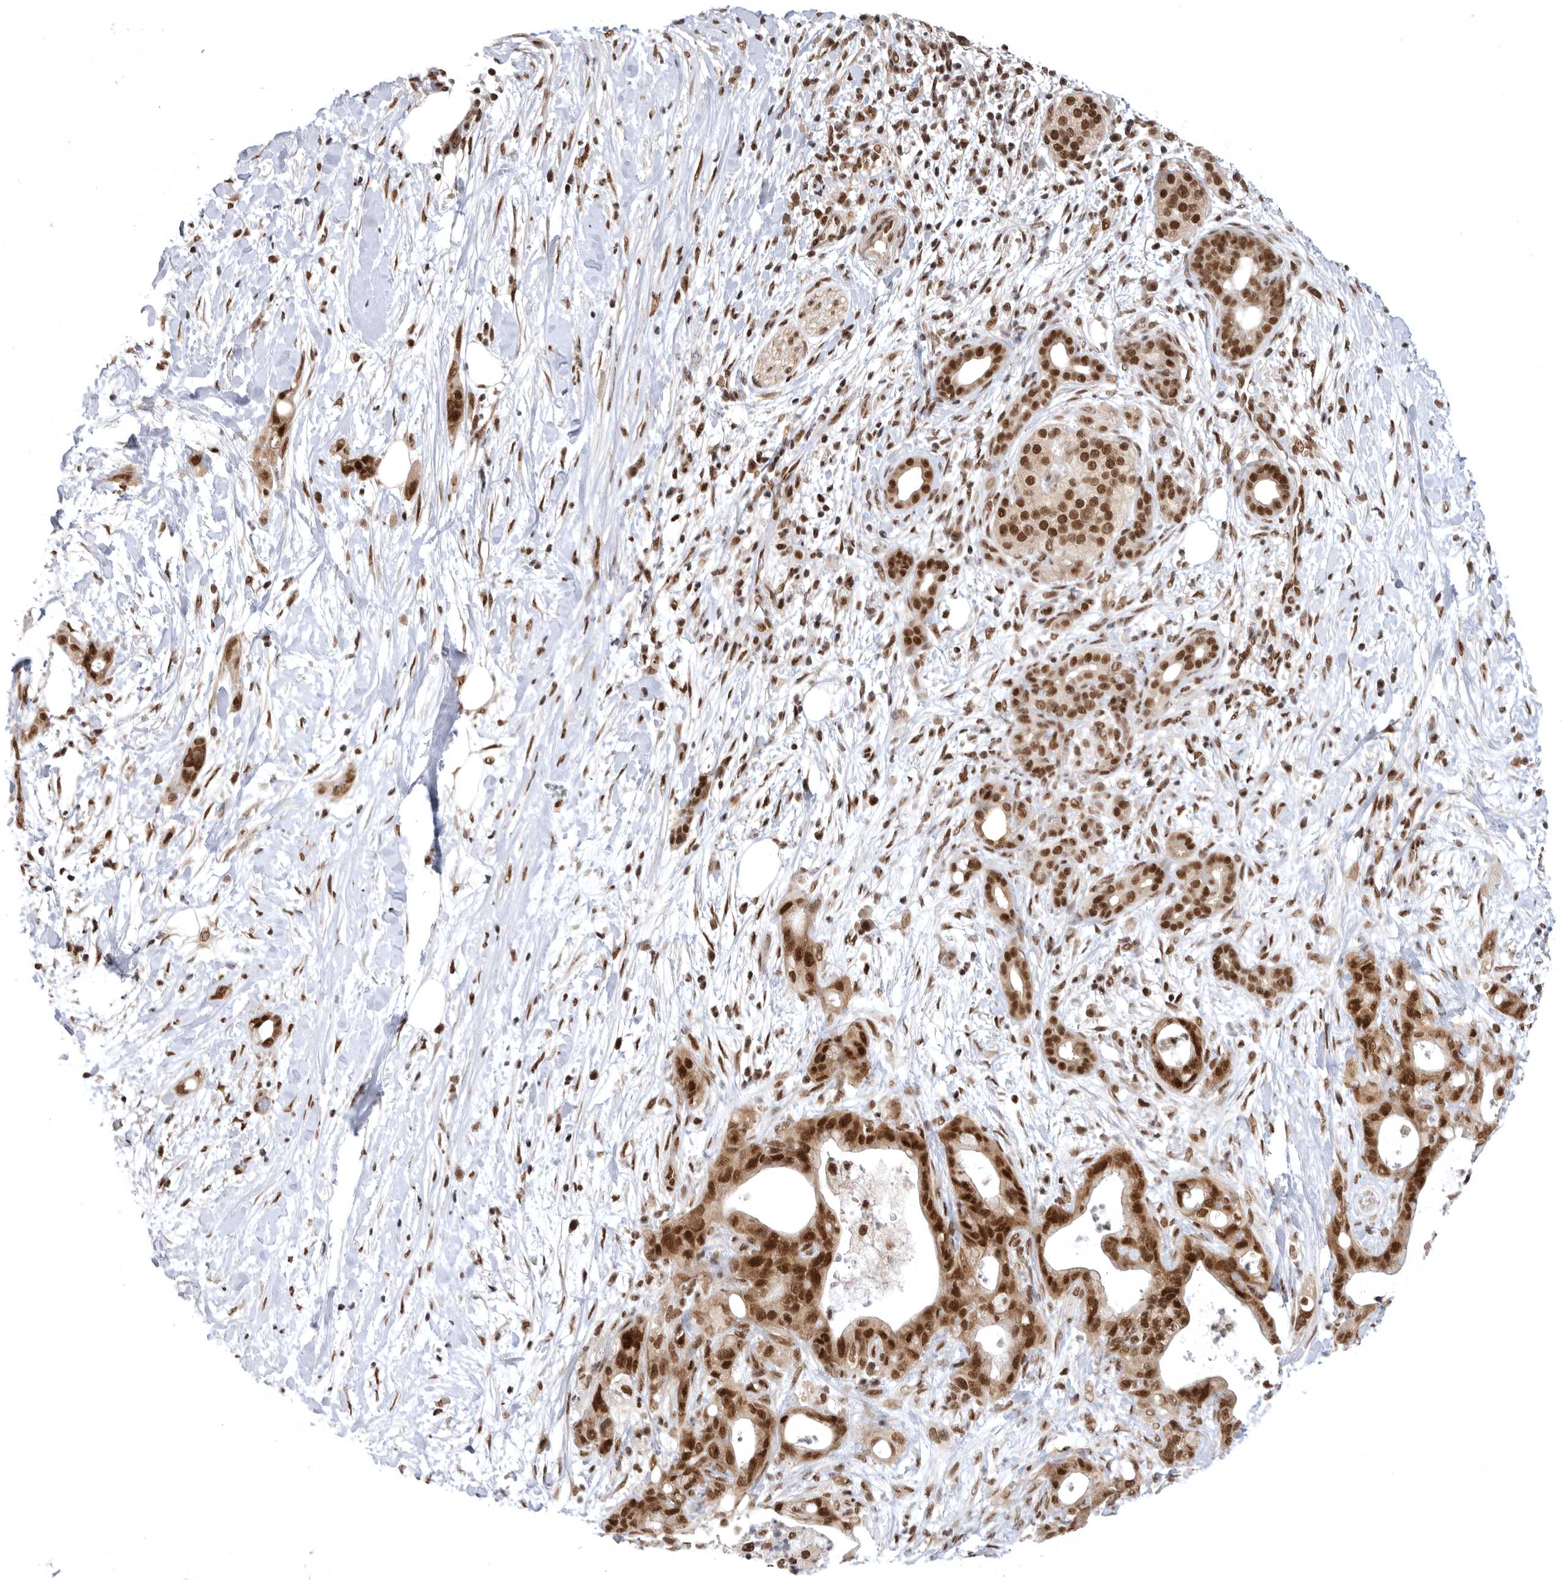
{"staining": {"intensity": "strong", "quantity": ">75%", "location": "cytoplasmic/membranous,nuclear"}, "tissue": "pancreatic cancer", "cell_type": "Tumor cells", "image_type": "cancer", "snomed": [{"axis": "morphology", "description": "Adenocarcinoma, NOS"}, {"axis": "topography", "description": "Pancreas"}], "caption": "This is a histology image of immunohistochemistry (IHC) staining of adenocarcinoma (pancreatic), which shows strong staining in the cytoplasmic/membranous and nuclear of tumor cells.", "gene": "ZNF830", "patient": {"sex": "male", "age": 58}}